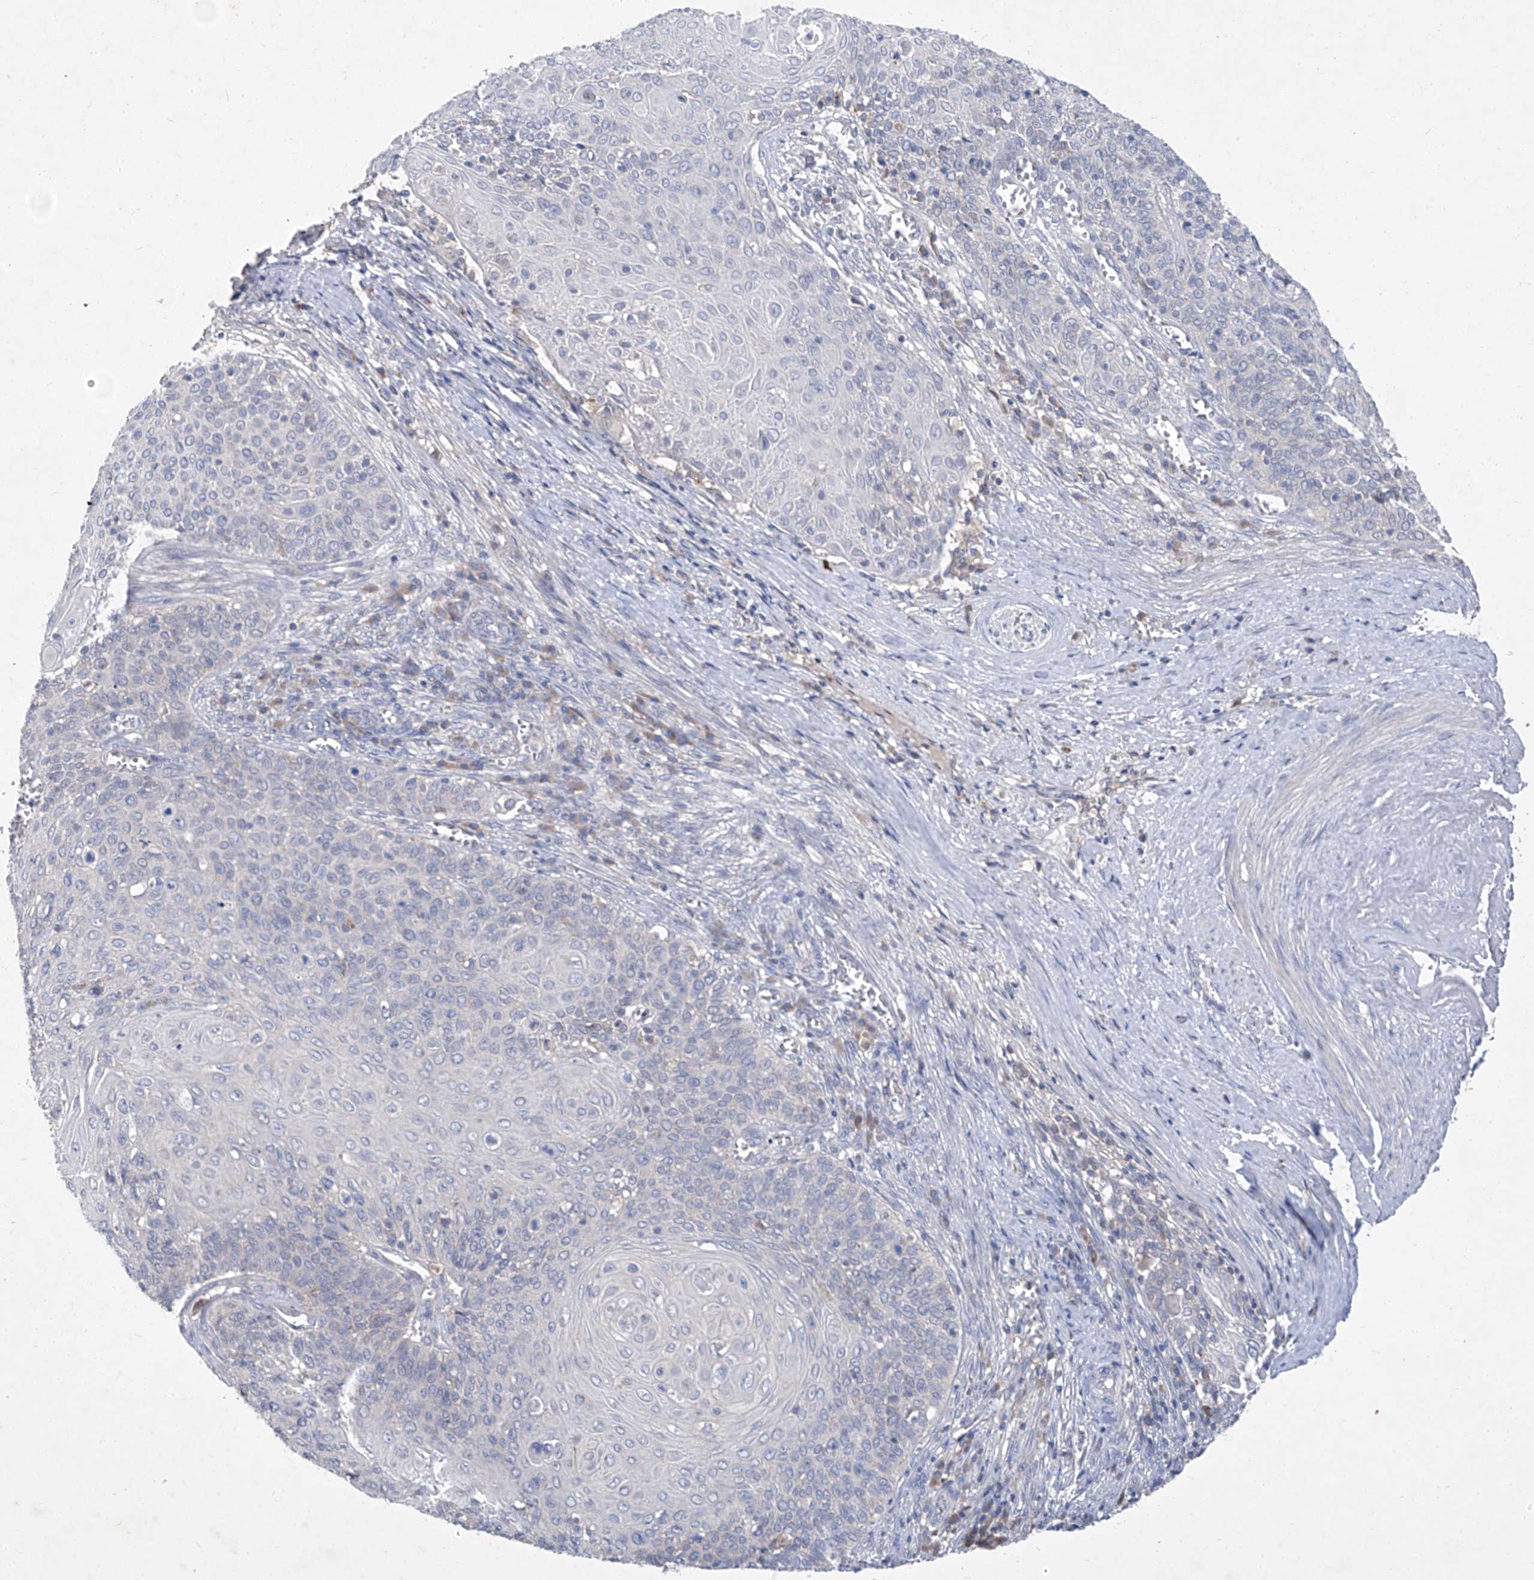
{"staining": {"intensity": "negative", "quantity": "none", "location": "none"}, "tissue": "cervical cancer", "cell_type": "Tumor cells", "image_type": "cancer", "snomed": [{"axis": "morphology", "description": "Squamous cell carcinoma, NOS"}, {"axis": "topography", "description": "Cervix"}], "caption": "This is an immunohistochemistry image of human squamous cell carcinoma (cervical). There is no expression in tumor cells.", "gene": "SBK2", "patient": {"sex": "female", "age": 39}}